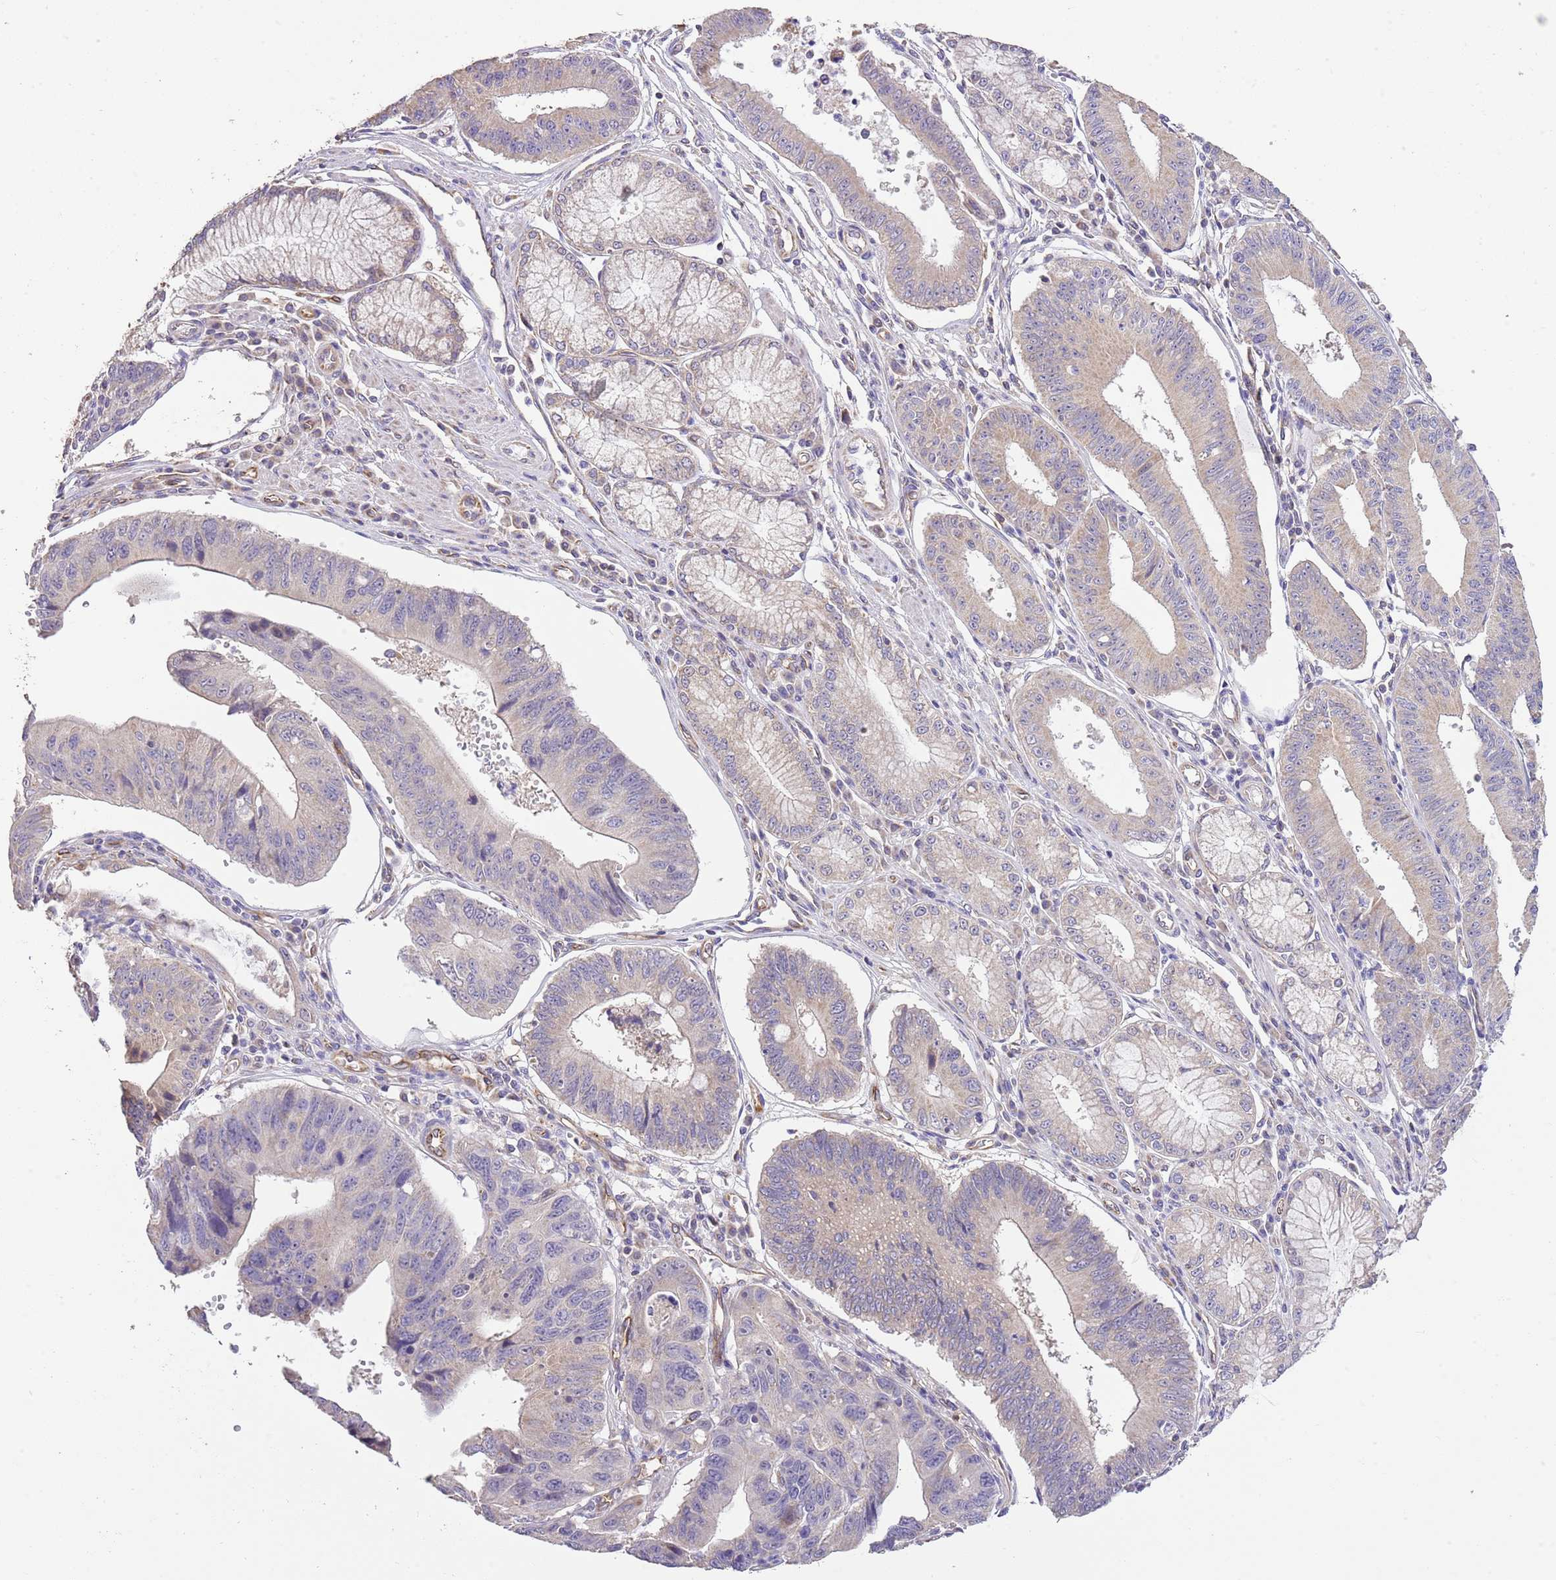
{"staining": {"intensity": "negative", "quantity": "none", "location": "none"}, "tissue": "stomach cancer", "cell_type": "Tumor cells", "image_type": "cancer", "snomed": [{"axis": "morphology", "description": "Adenocarcinoma, NOS"}, {"axis": "topography", "description": "Stomach"}], "caption": "Immunohistochemistry (IHC) of human stomach cancer shows no positivity in tumor cells.", "gene": "DOCK9", "patient": {"sex": "male", "age": 59}}